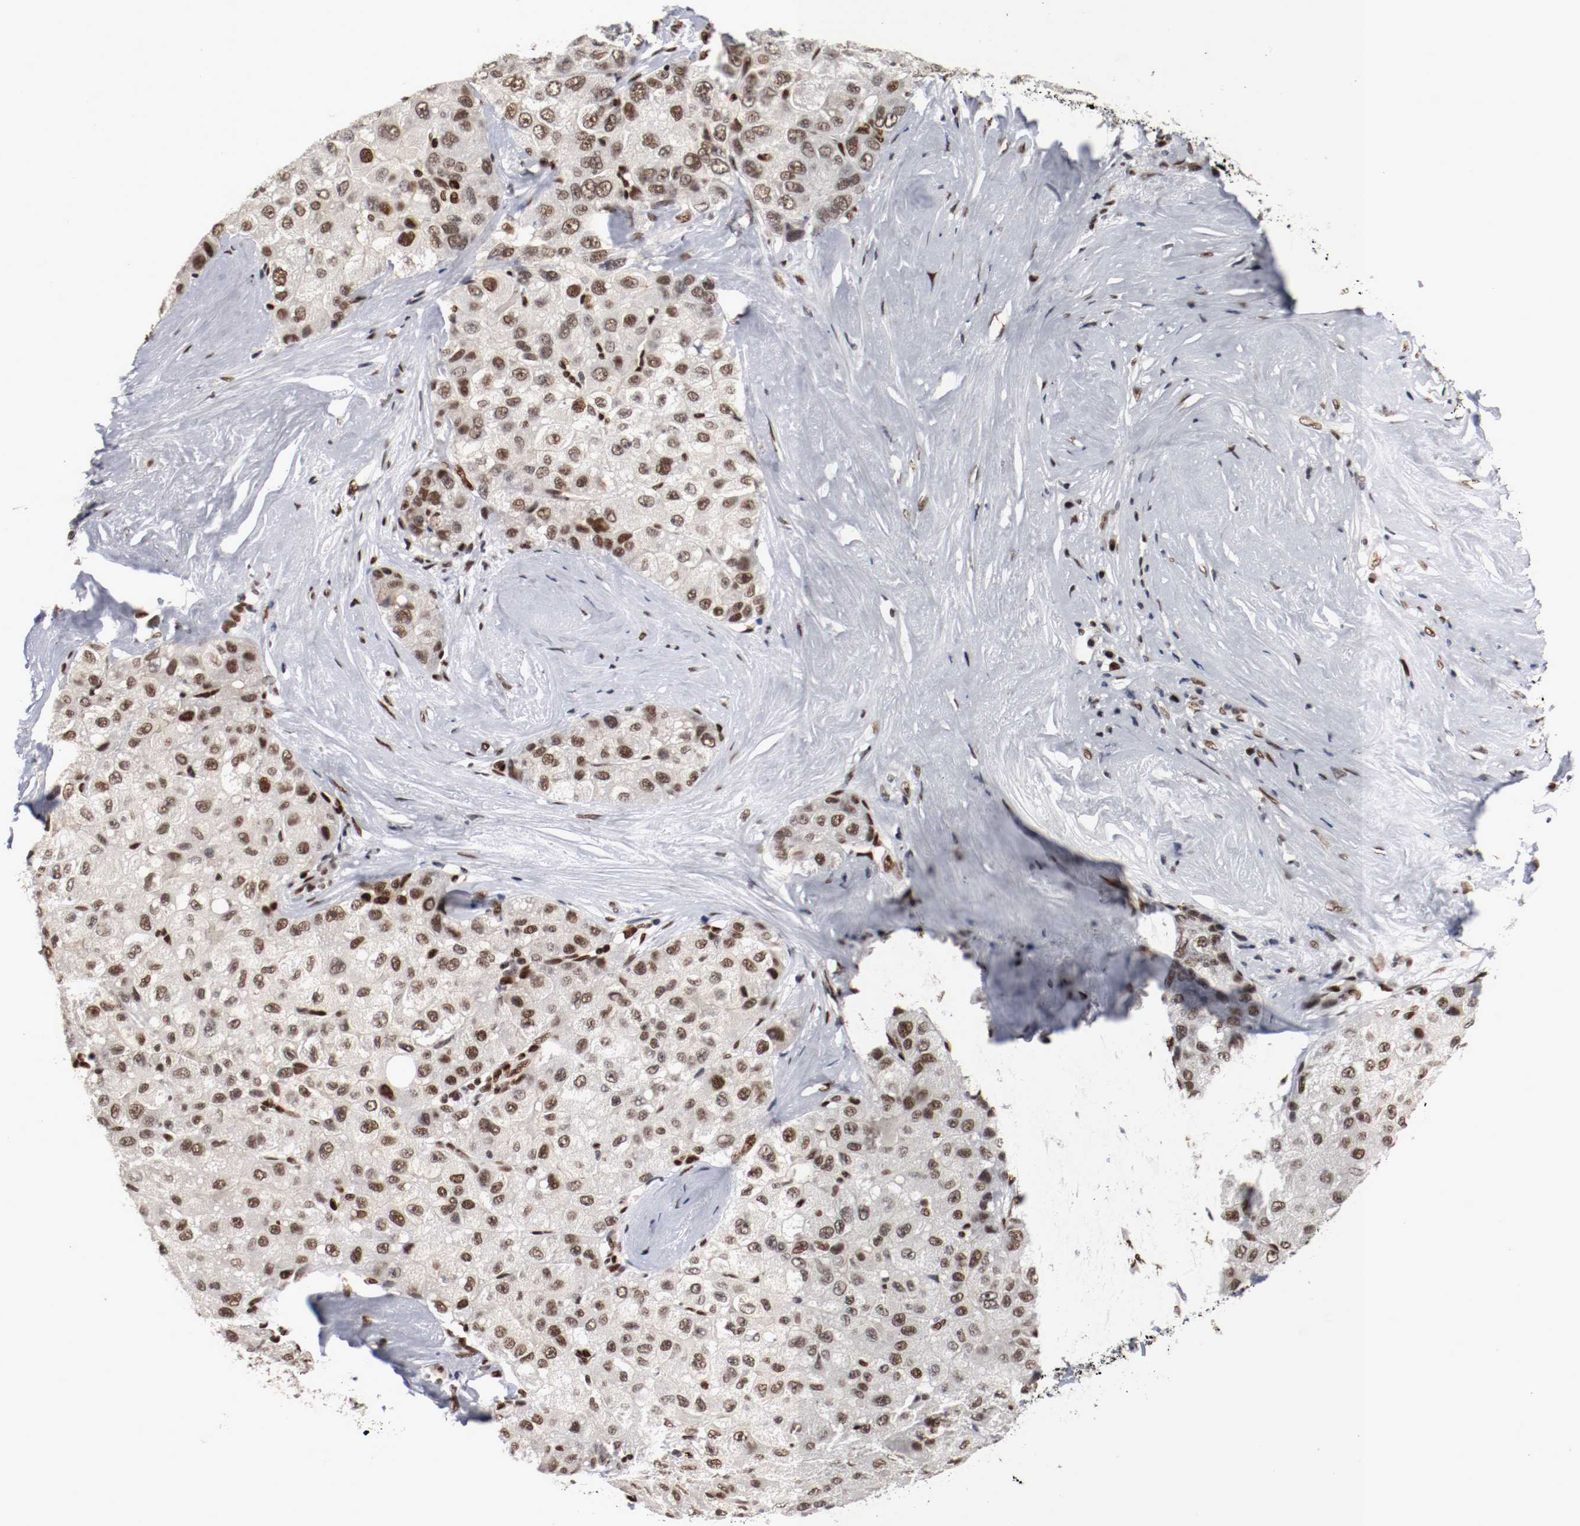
{"staining": {"intensity": "strong", "quantity": ">75%", "location": "nuclear"}, "tissue": "liver cancer", "cell_type": "Tumor cells", "image_type": "cancer", "snomed": [{"axis": "morphology", "description": "Carcinoma, Hepatocellular, NOS"}, {"axis": "topography", "description": "Liver"}], "caption": "Liver cancer (hepatocellular carcinoma) was stained to show a protein in brown. There is high levels of strong nuclear staining in about >75% of tumor cells. The staining was performed using DAB (3,3'-diaminobenzidine), with brown indicating positive protein expression. Nuclei are stained blue with hematoxylin.", "gene": "MEF2D", "patient": {"sex": "male", "age": 80}}